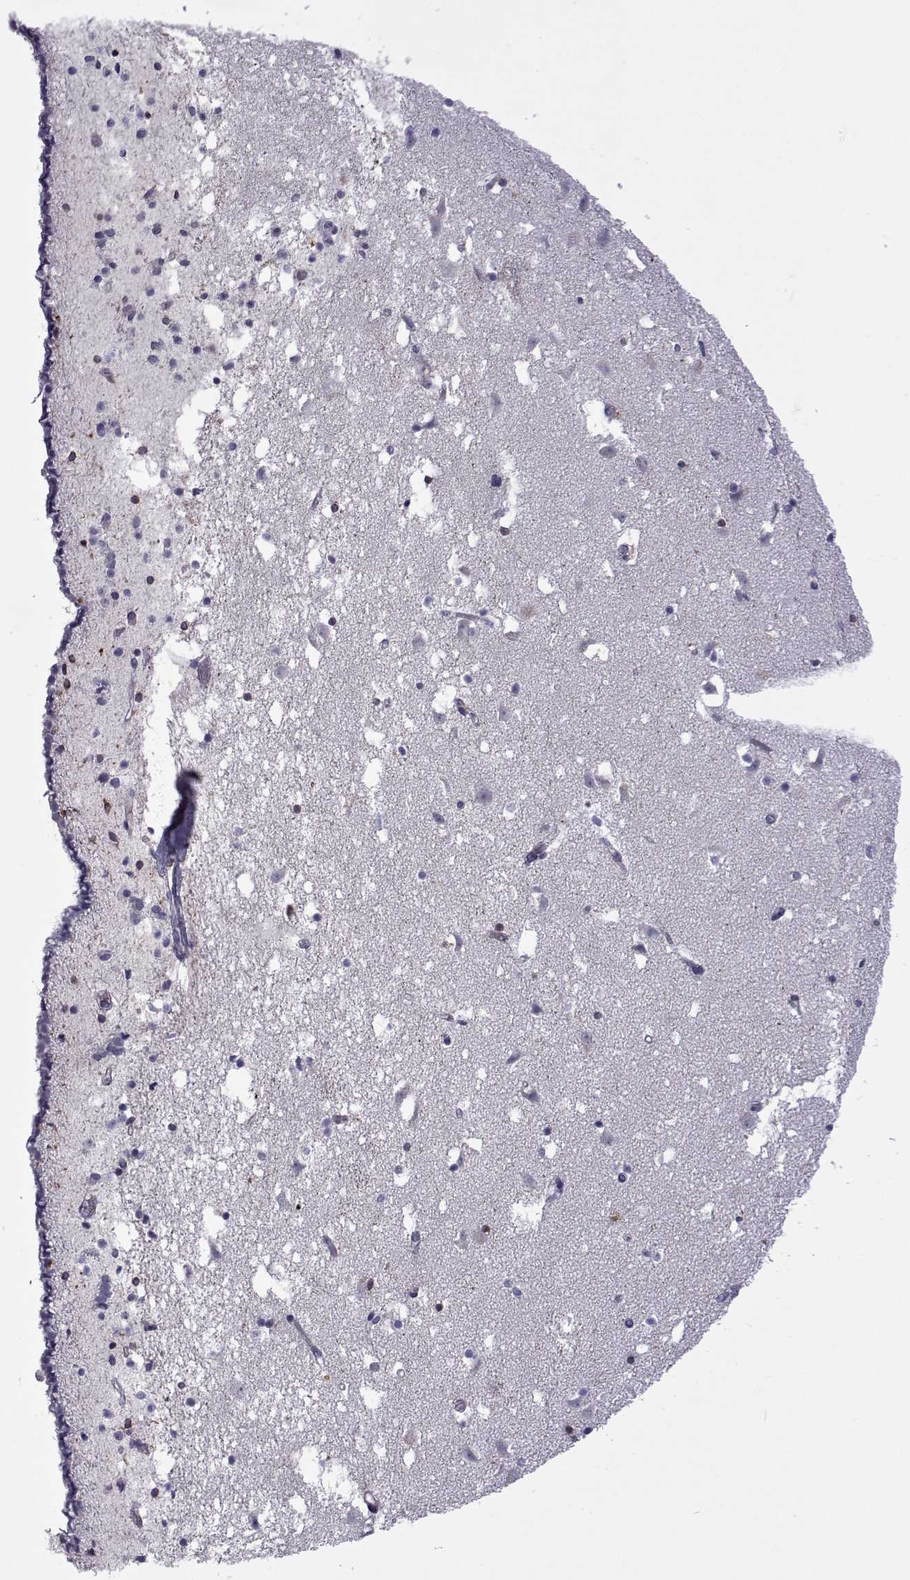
{"staining": {"intensity": "negative", "quantity": "none", "location": "none"}, "tissue": "caudate", "cell_type": "Glial cells", "image_type": "normal", "snomed": [{"axis": "morphology", "description": "Normal tissue, NOS"}, {"axis": "topography", "description": "Lateral ventricle wall"}], "caption": "Histopathology image shows no protein positivity in glial cells of benign caudate.", "gene": "TCF15", "patient": {"sex": "female", "age": 42}}